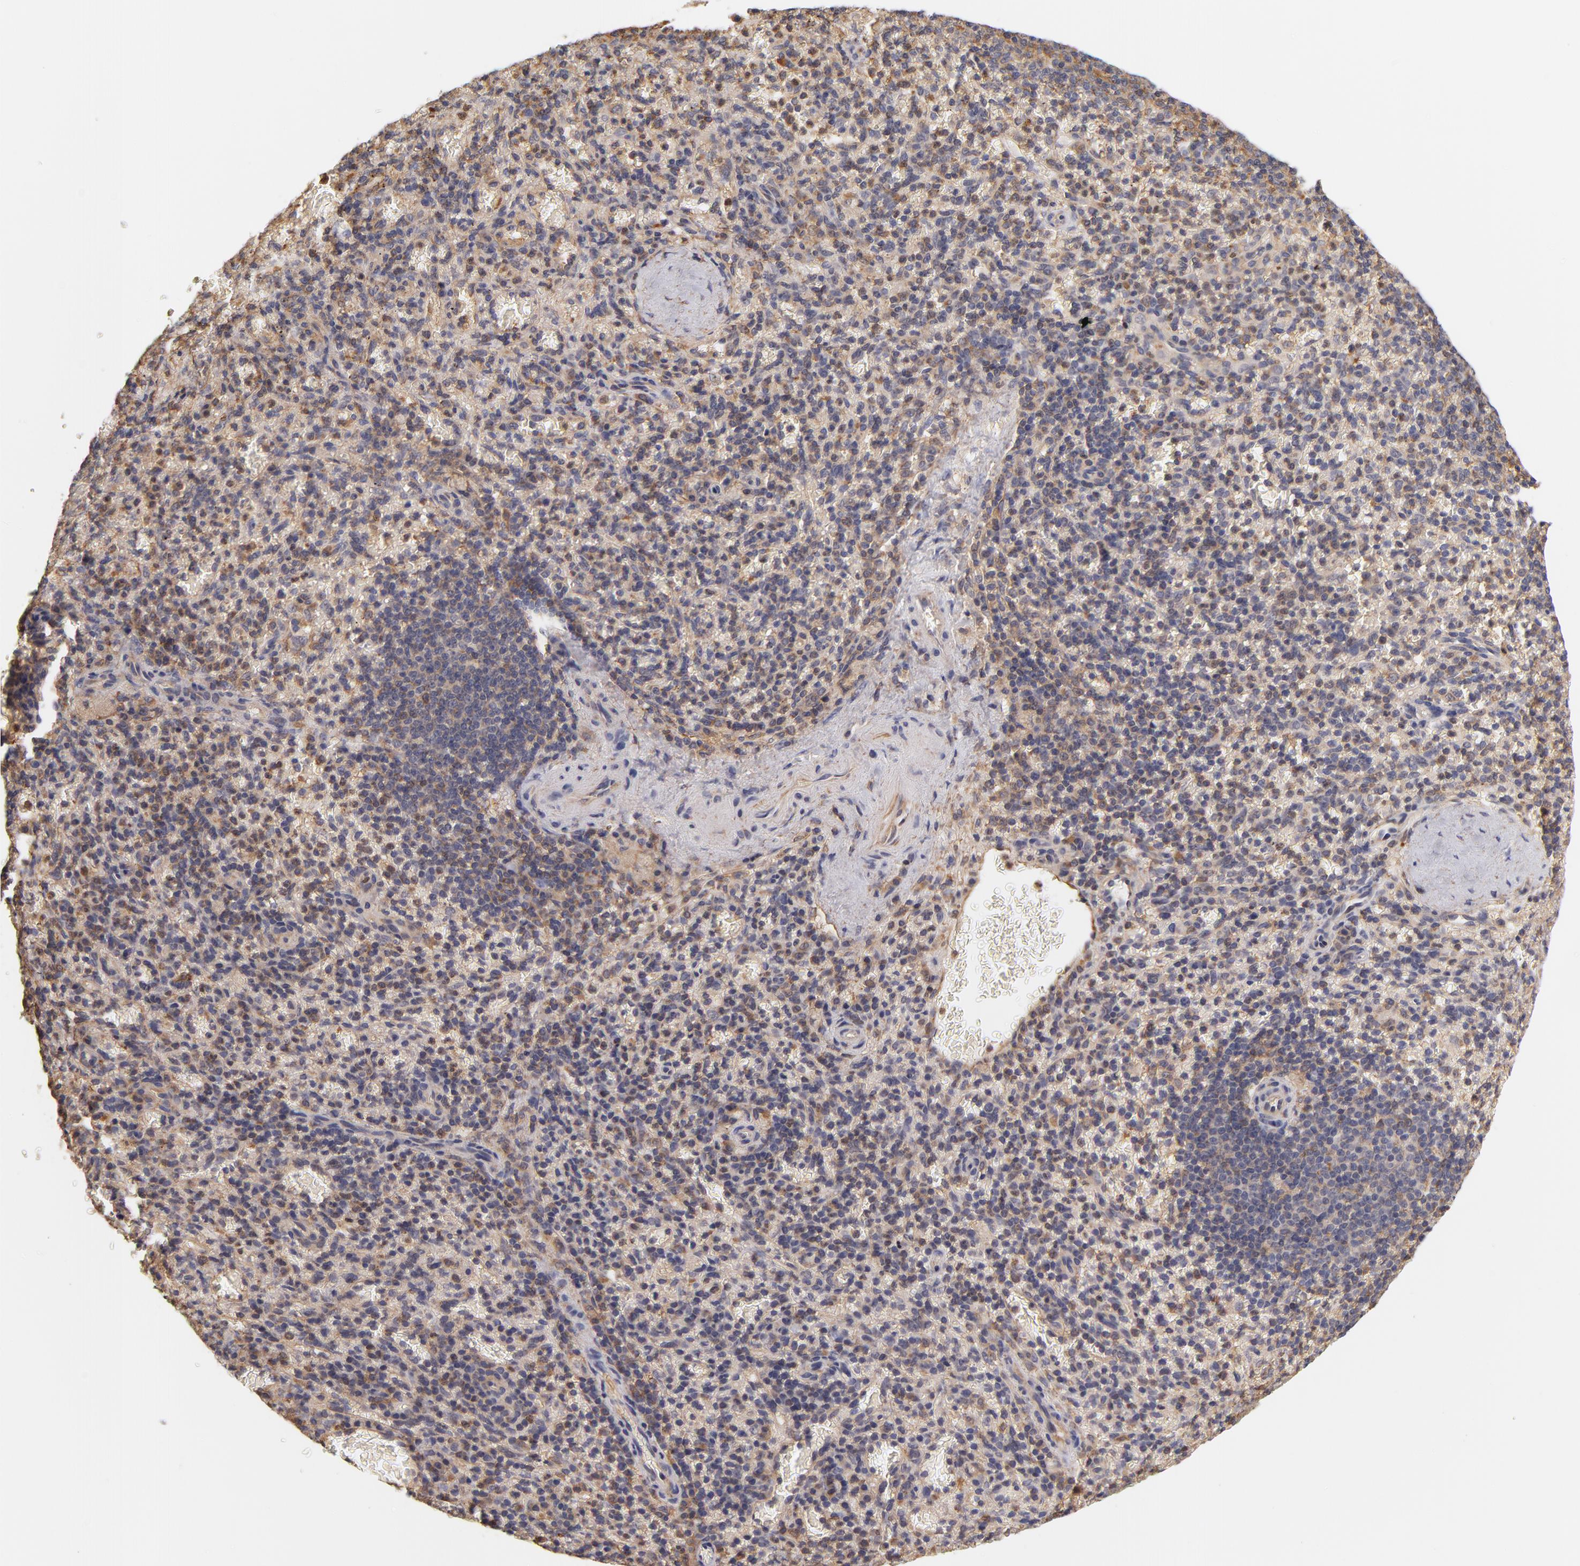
{"staining": {"intensity": "moderate", "quantity": "25%-75%", "location": "cytoplasmic/membranous"}, "tissue": "spleen", "cell_type": "Cells in red pulp", "image_type": "normal", "snomed": [{"axis": "morphology", "description": "Normal tissue, NOS"}, {"axis": "topography", "description": "Spleen"}], "caption": "High-power microscopy captured an immunohistochemistry (IHC) histopathology image of benign spleen, revealing moderate cytoplasmic/membranous expression in about 25%-75% of cells in red pulp.", "gene": "FCMR", "patient": {"sex": "female", "age": 50}}